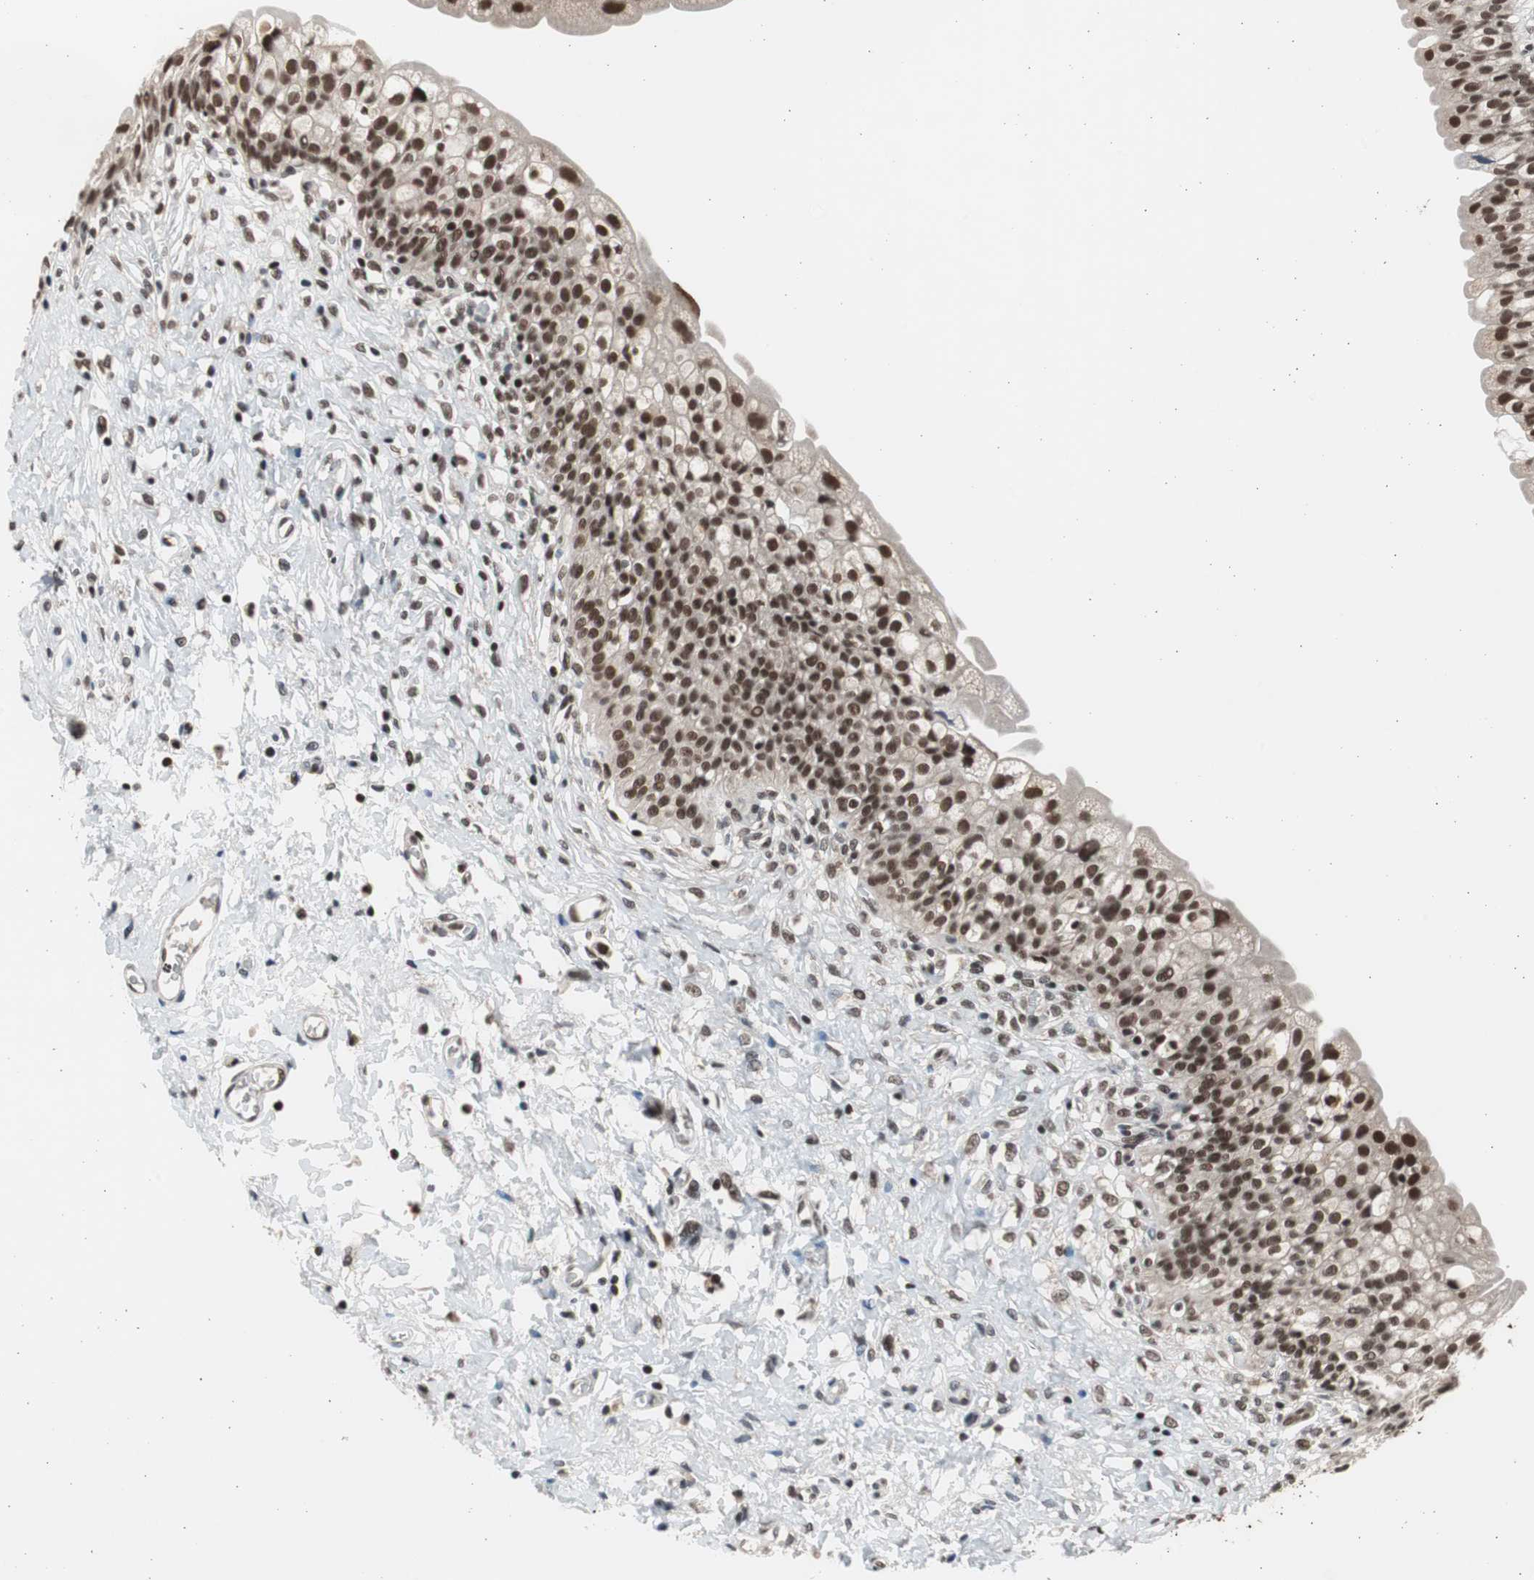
{"staining": {"intensity": "strong", "quantity": ">75%", "location": "nuclear"}, "tissue": "urinary bladder", "cell_type": "Urothelial cells", "image_type": "normal", "snomed": [{"axis": "morphology", "description": "Normal tissue, NOS"}, {"axis": "morphology", "description": "Inflammation, NOS"}, {"axis": "topography", "description": "Urinary bladder"}], "caption": "Immunohistochemical staining of benign urinary bladder reveals high levels of strong nuclear positivity in approximately >75% of urothelial cells. (Stains: DAB (3,3'-diaminobenzidine) in brown, nuclei in blue, Microscopy: brightfield microscopy at high magnification).", "gene": "RPA1", "patient": {"sex": "female", "age": 80}}